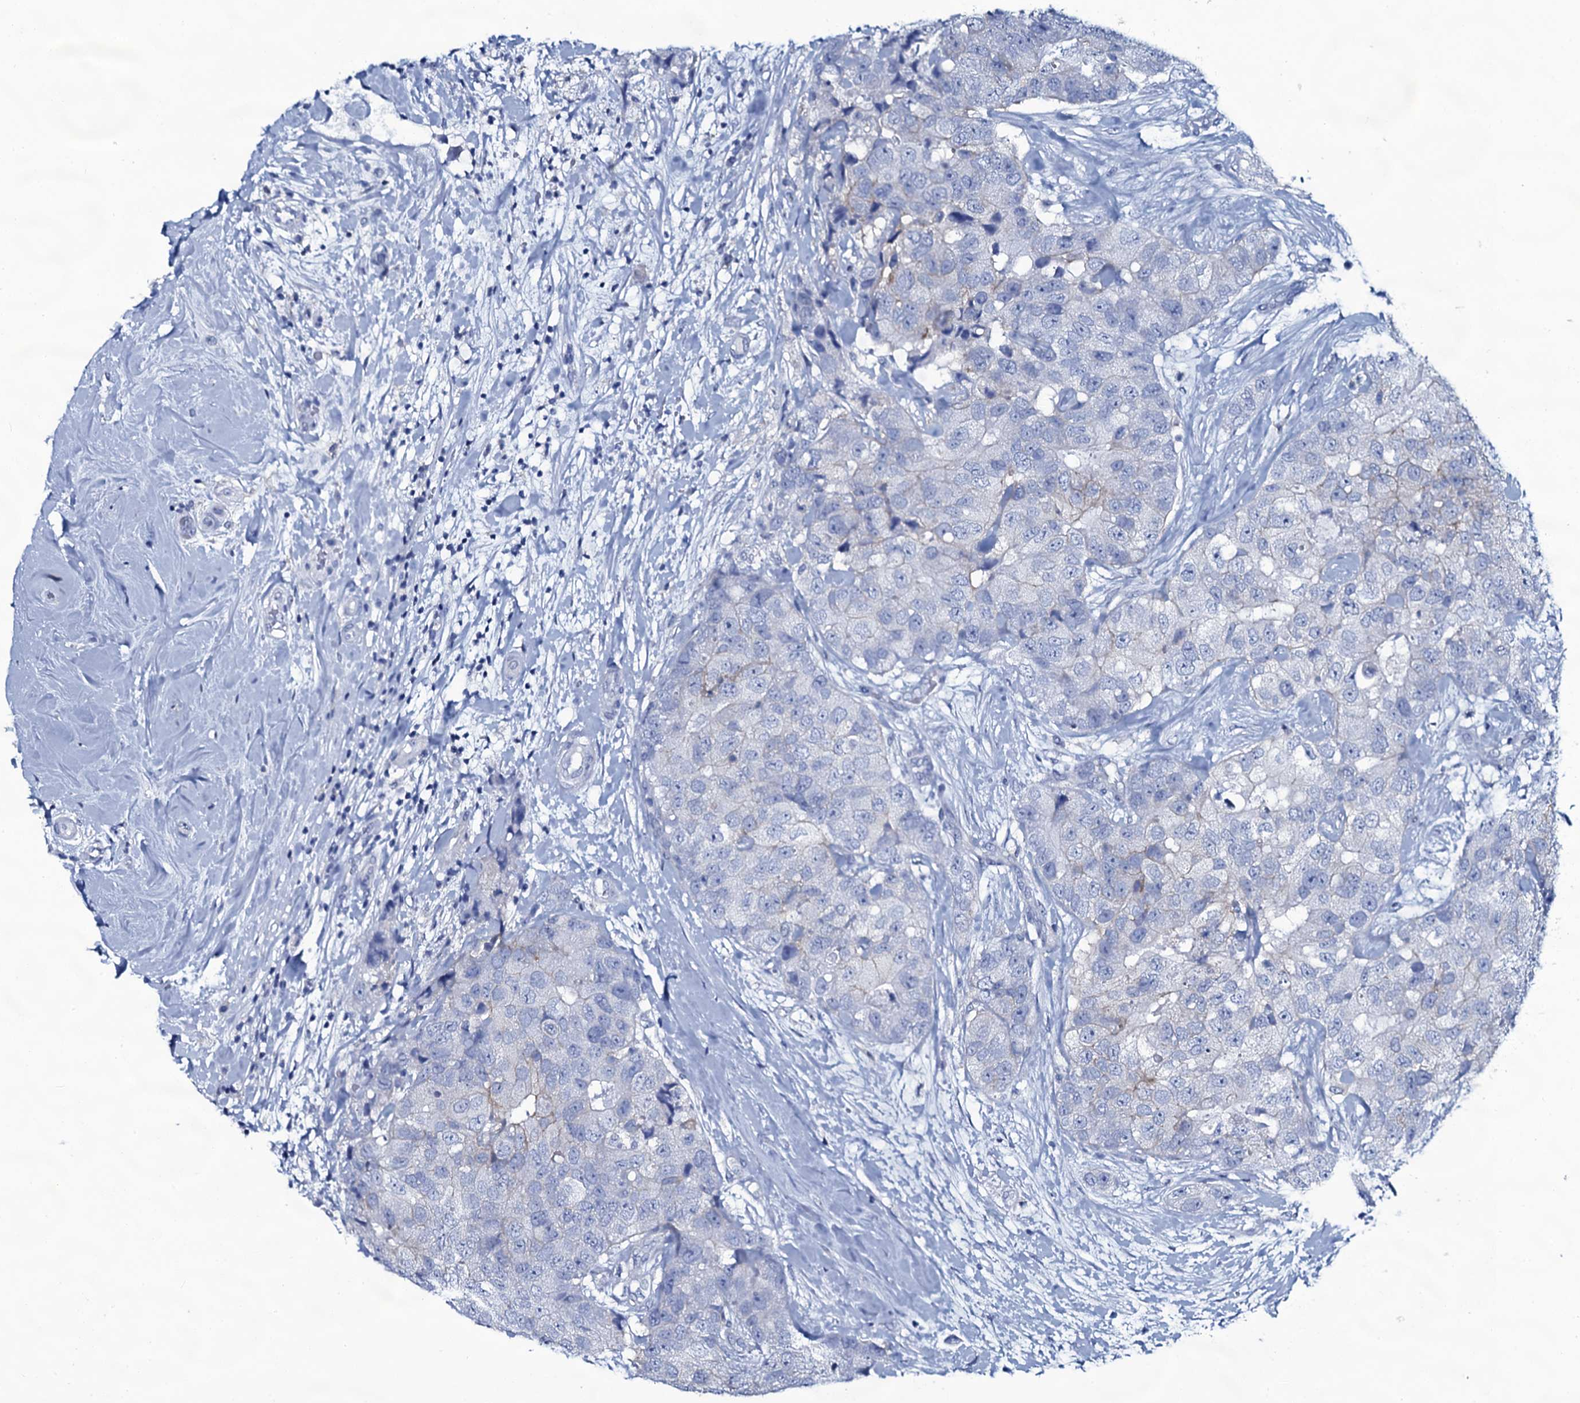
{"staining": {"intensity": "negative", "quantity": "none", "location": "none"}, "tissue": "breast cancer", "cell_type": "Tumor cells", "image_type": "cancer", "snomed": [{"axis": "morphology", "description": "Duct carcinoma"}, {"axis": "topography", "description": "Breast"}], "caption": "This is an immunohistochemistry histopathology image of breast invasive ductal carcinoma. There is no positivity in tumor cells.", "gene": "SLC4A7", "patient": {"sex": "female", "age": 62}}